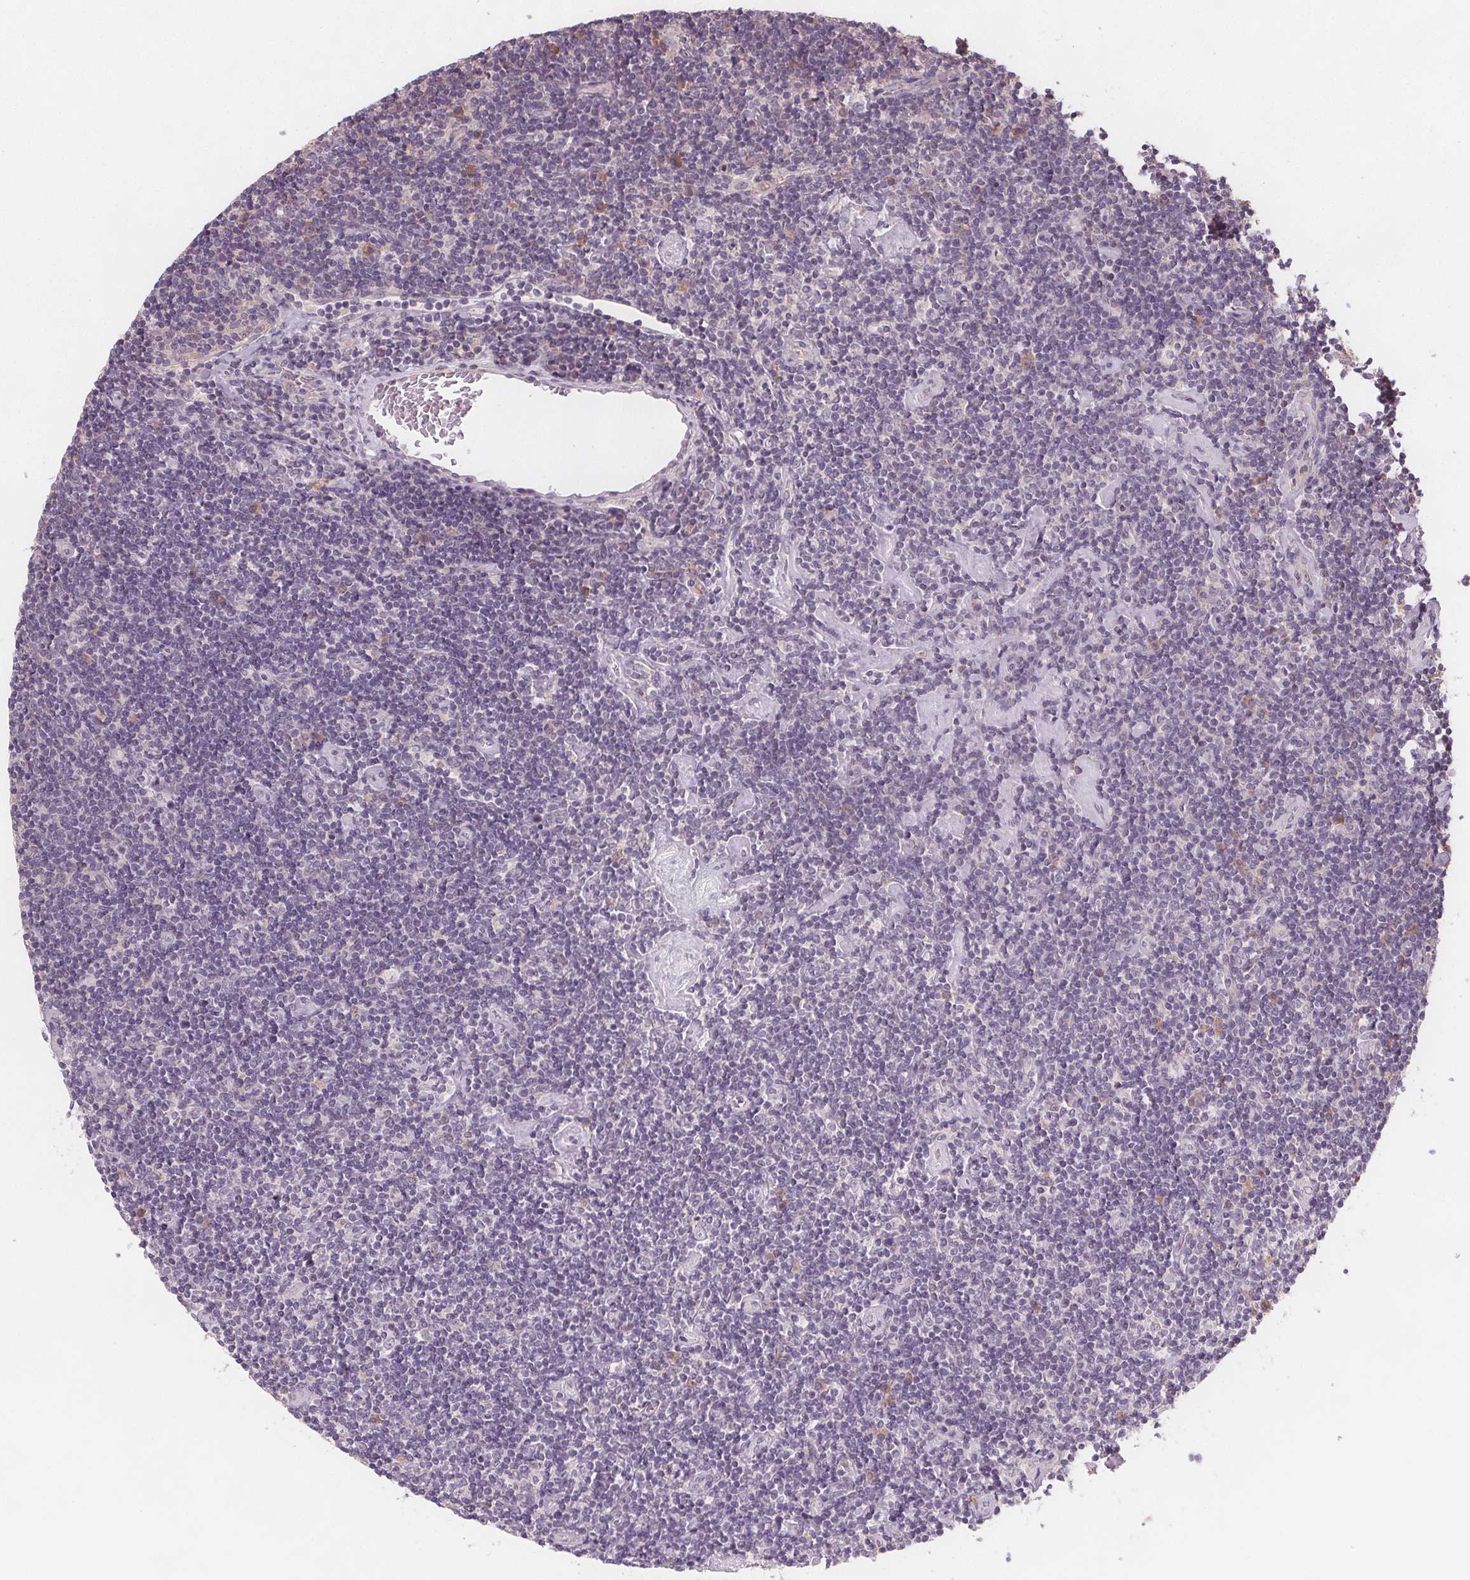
{"staining": {"intensity": "negative", "quantity": "none", "location": "none"}, "tissue": "lymphoma", "cell_type": "Tumor cells", "image_type": "cancer", "snomed": [{"axis": "morphology", "description": "Hodgkin's disease, NOS"}, {"axis": "topography", "description": "Lymph node"}], "caption": "Immunohistochemical staining of human Hodgkin's disease displays no significant staining in tumor cells. The staining was performed using DAB to visualize the protein expression in brown, while the nuclei were stained in blue with hematoxylin (Magnification: 20x).", "gene": "TMEM80", "patient": {"sex": "male", "age": 40}}